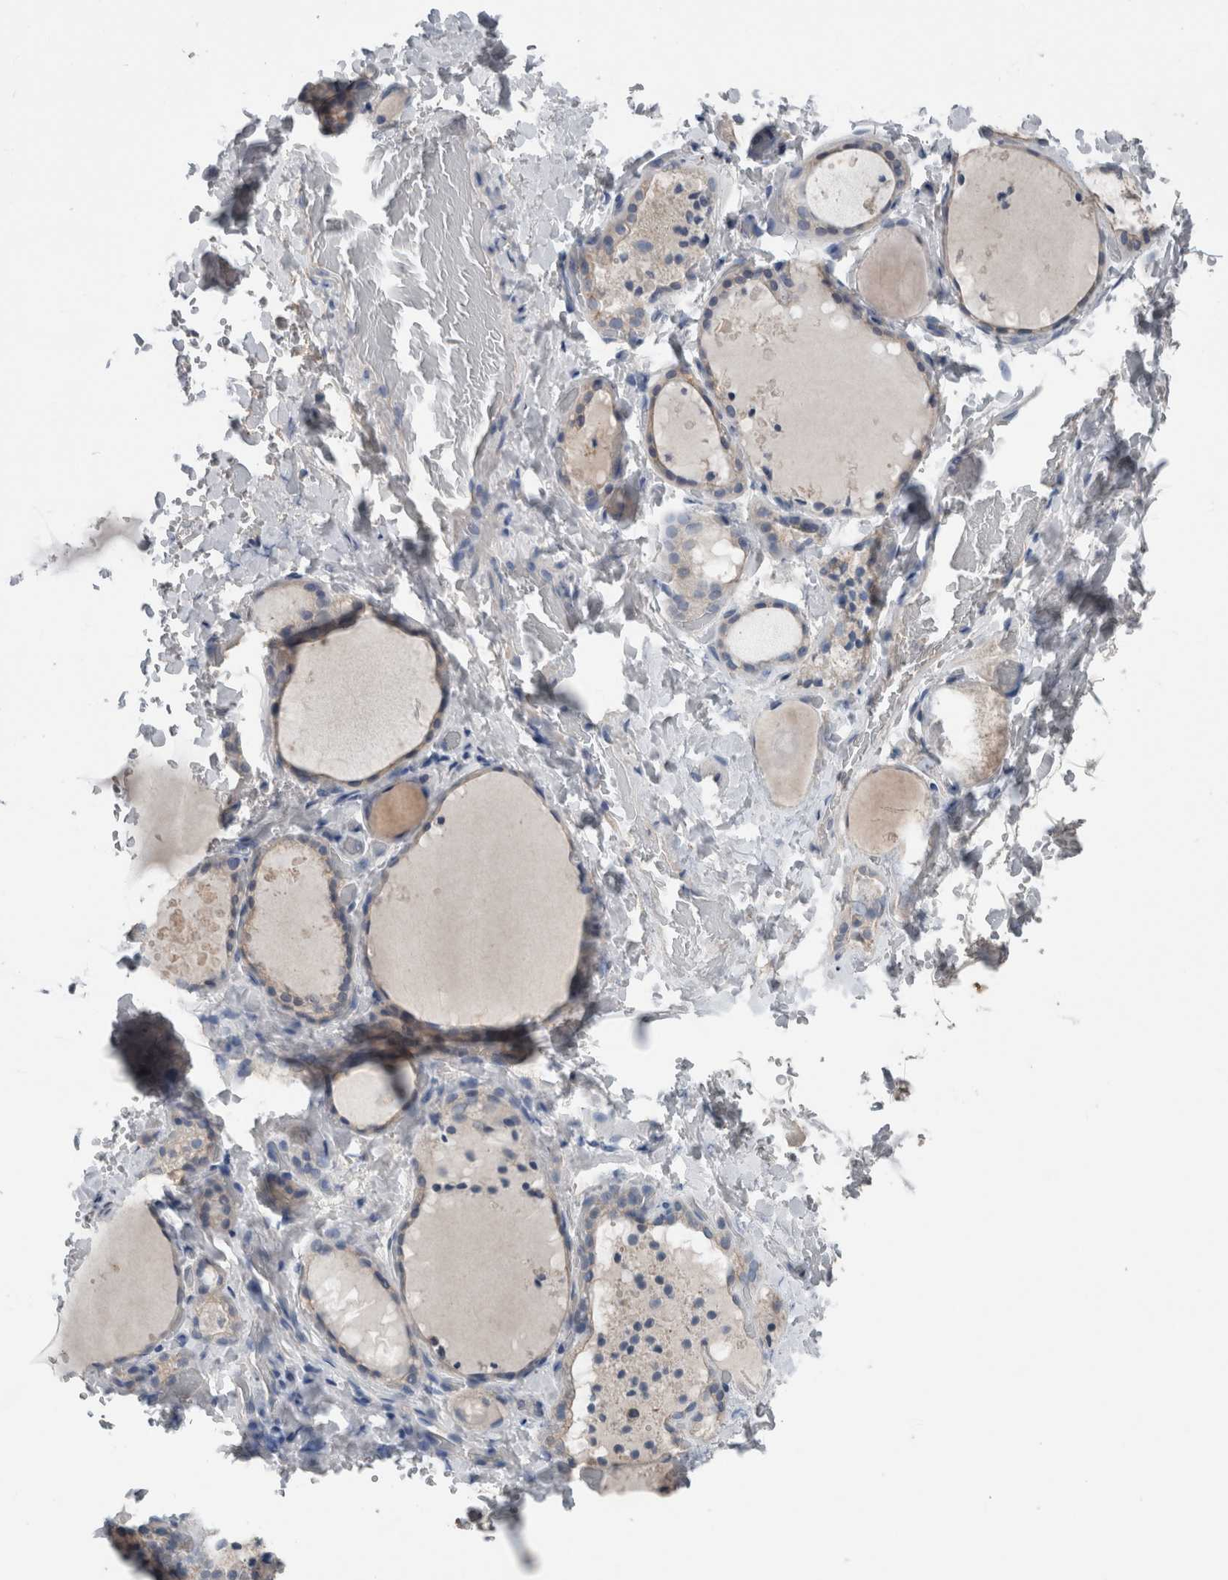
{"staining": {"intensity": "negative", "quantity": "none", "location": "none"}, "tissue": "thyroid gland", "cell_type": "Glandular cells", "image_type": "normal", "snomed": [{"axis": "morphology", "description": "Normal tissue, NOS"}, {"axis": "topography", "description": "Thyroid gland"}], "caption": "DAB (3,3'-diaminobenzidine) immunohistochemical staining of benign human thyroid gland exhibits no significant positivity in glandular cells. (DAB immunohistochemistry, high magnification).", "gene": "CRNN", "patient": {"sex": "female", "age": 44}}